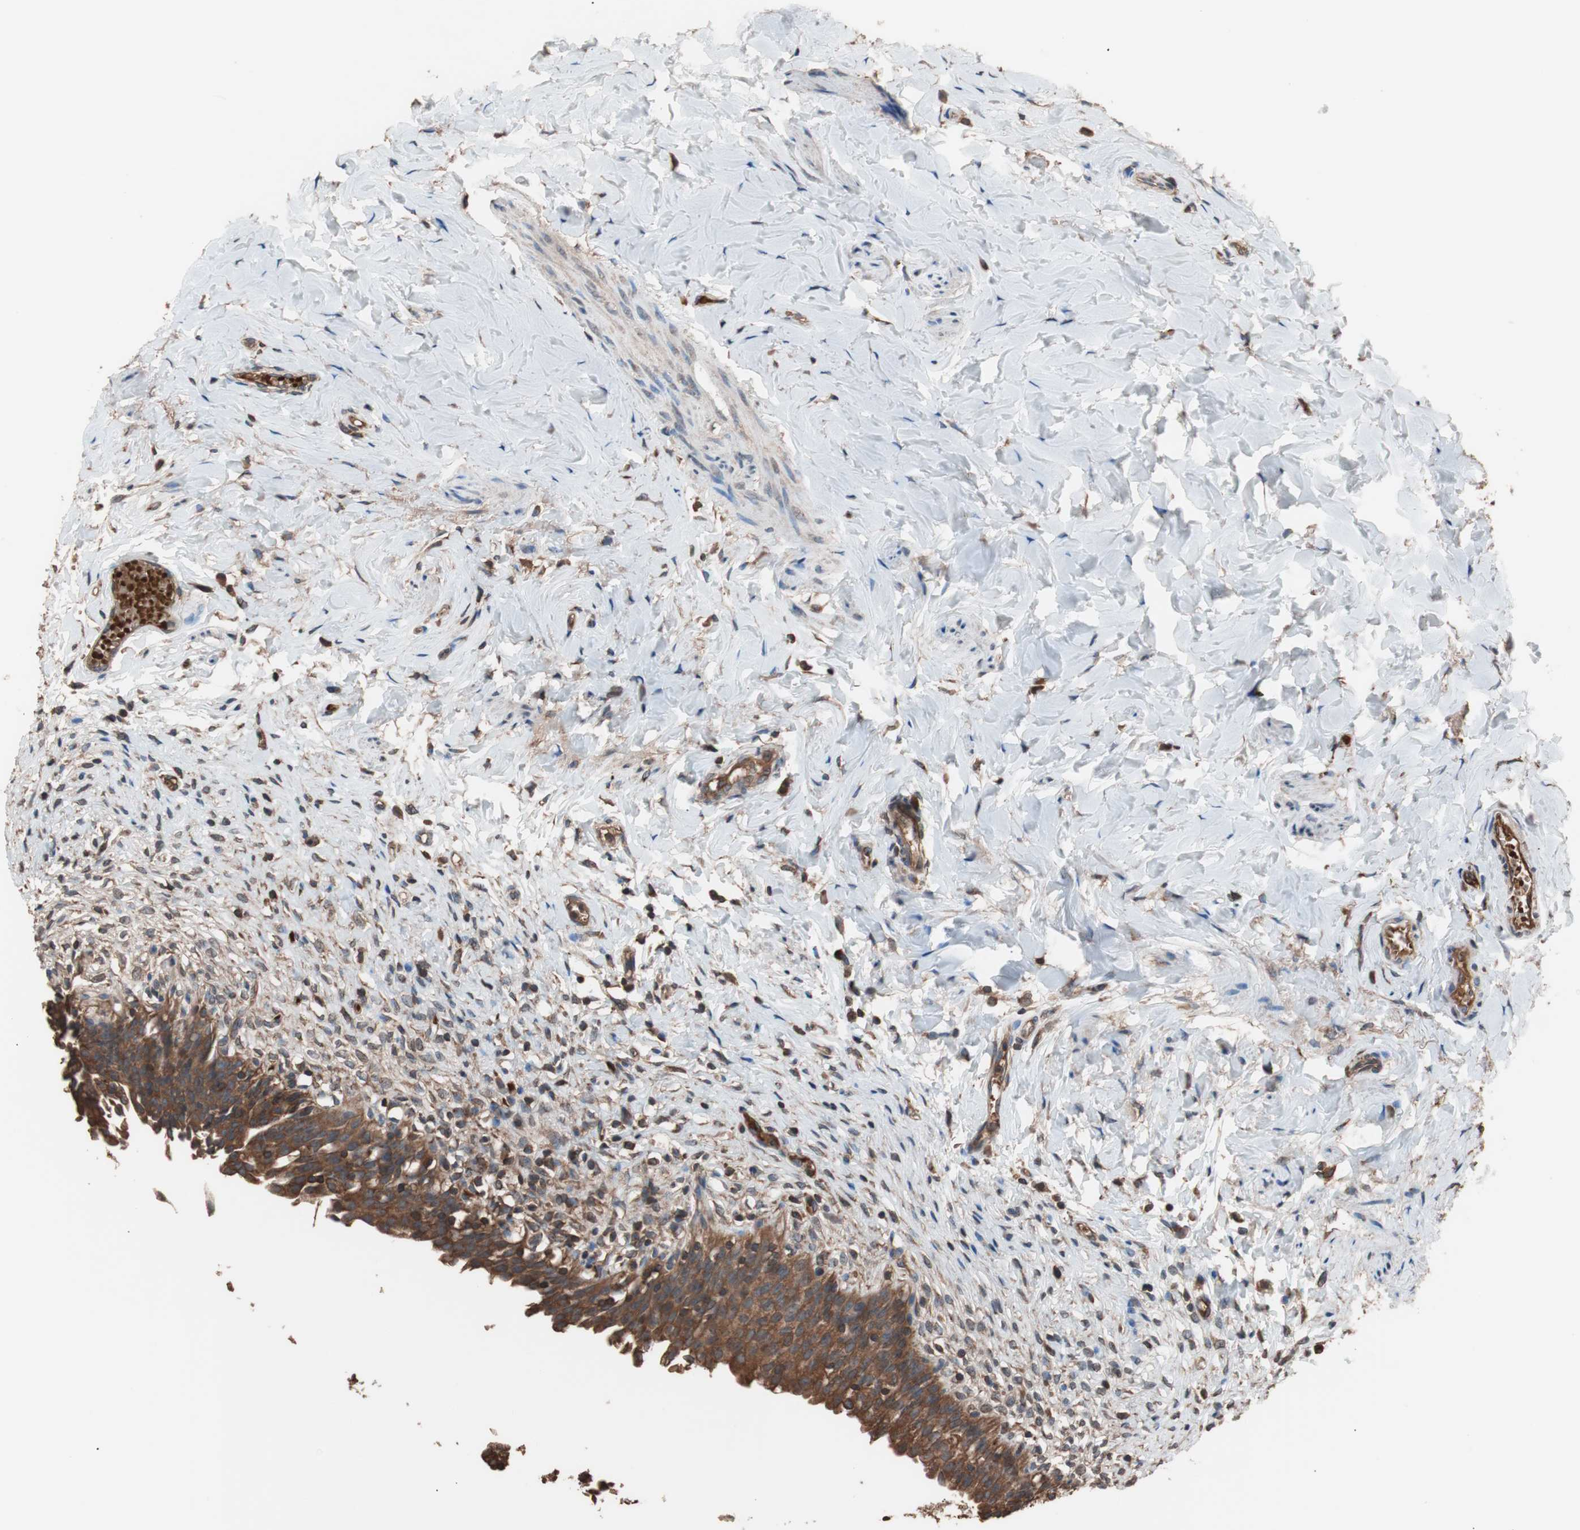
{"staining": {"intensity": "strong", "quantity": ">75%", "location": "cytoplasmic/membranous"}, "tissue": "urinary bladder", "cell_type": "Urothelial cells", "image_type": "normal", "snomed": [{"axis": "morphology", "description": "Normal tissue, NOS"}, {"axis": "morphology", "description": "Inflammation, NOS"}, {"axis": "topography", "description": "Urinary bladder"}], "caption": "DAB (3,3'-diaminobenzidine) immunohistochemical staining of normal urinary bladder demonstrates strong cytoplasmic/membranous protein positivity in approximately >75% of urothelial cells. Using DAB (brown) and hematoxylin (blue) stains, captured at high magnification using brightfield microscopy.", "gene": "GLYCTK", "patient": {"sex": "female", "age": 80}}